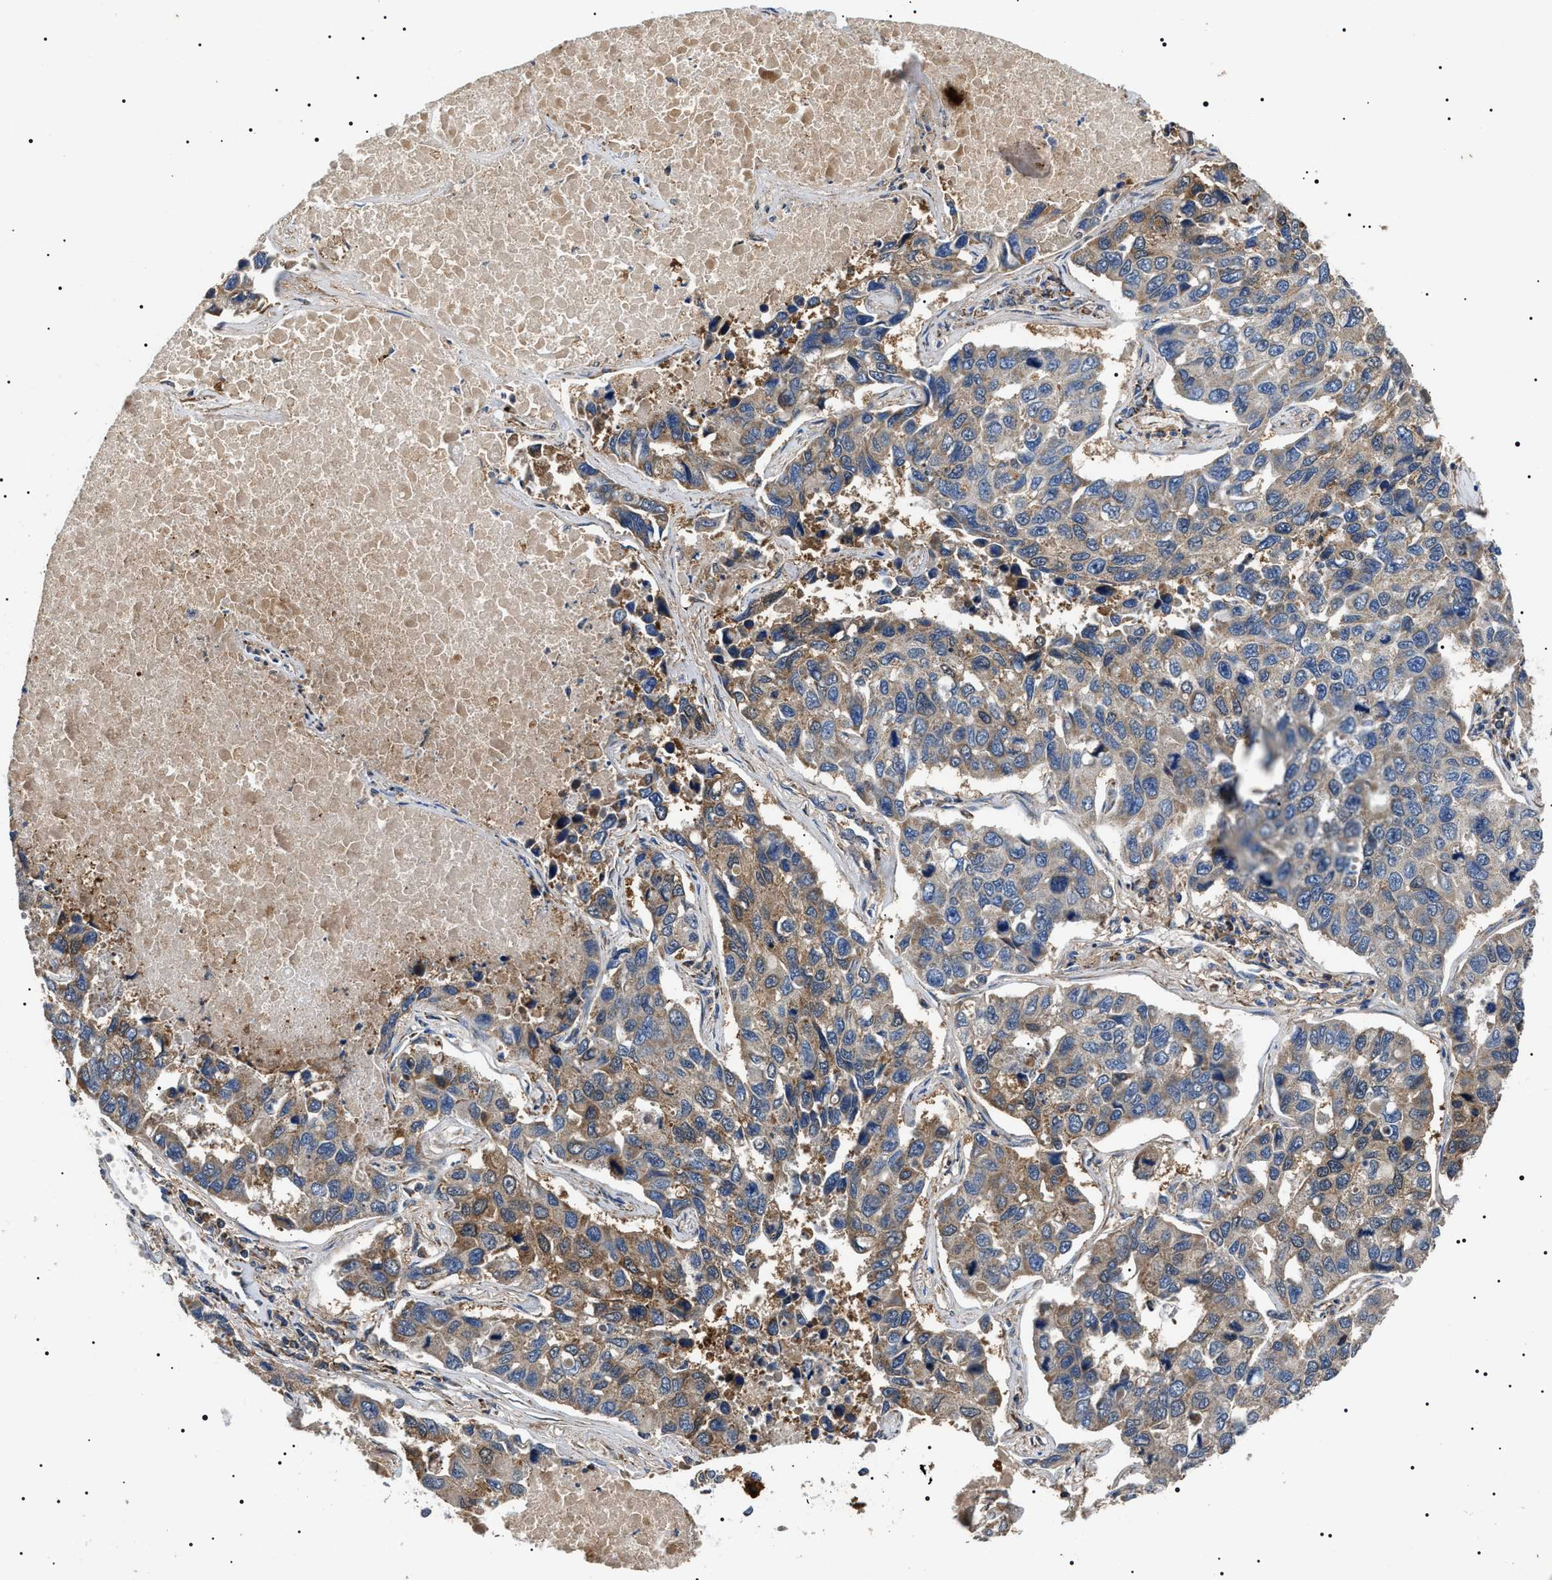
{"staining": {"intensity": "weak", "quantity": "25%-75%", "location": "cytoplasmic/membranous"}, "tissue": "lung cancer", "cell_type": "Tumor cells", "image_type": "cancer", "snomed": [{"axis": "morphology", "description": "Adenocarcinoma, NOS"}, {"axis": "topography", "description": "Lung"}], "caption": "Protein expression analysis of human adenocarcinoma (lung) reveals weak cytoplasmic/membranous positivity in about 25%-75% of tumor cells.", "gene": "OXSM", "patient": {"sex": "male", "age": 64}}